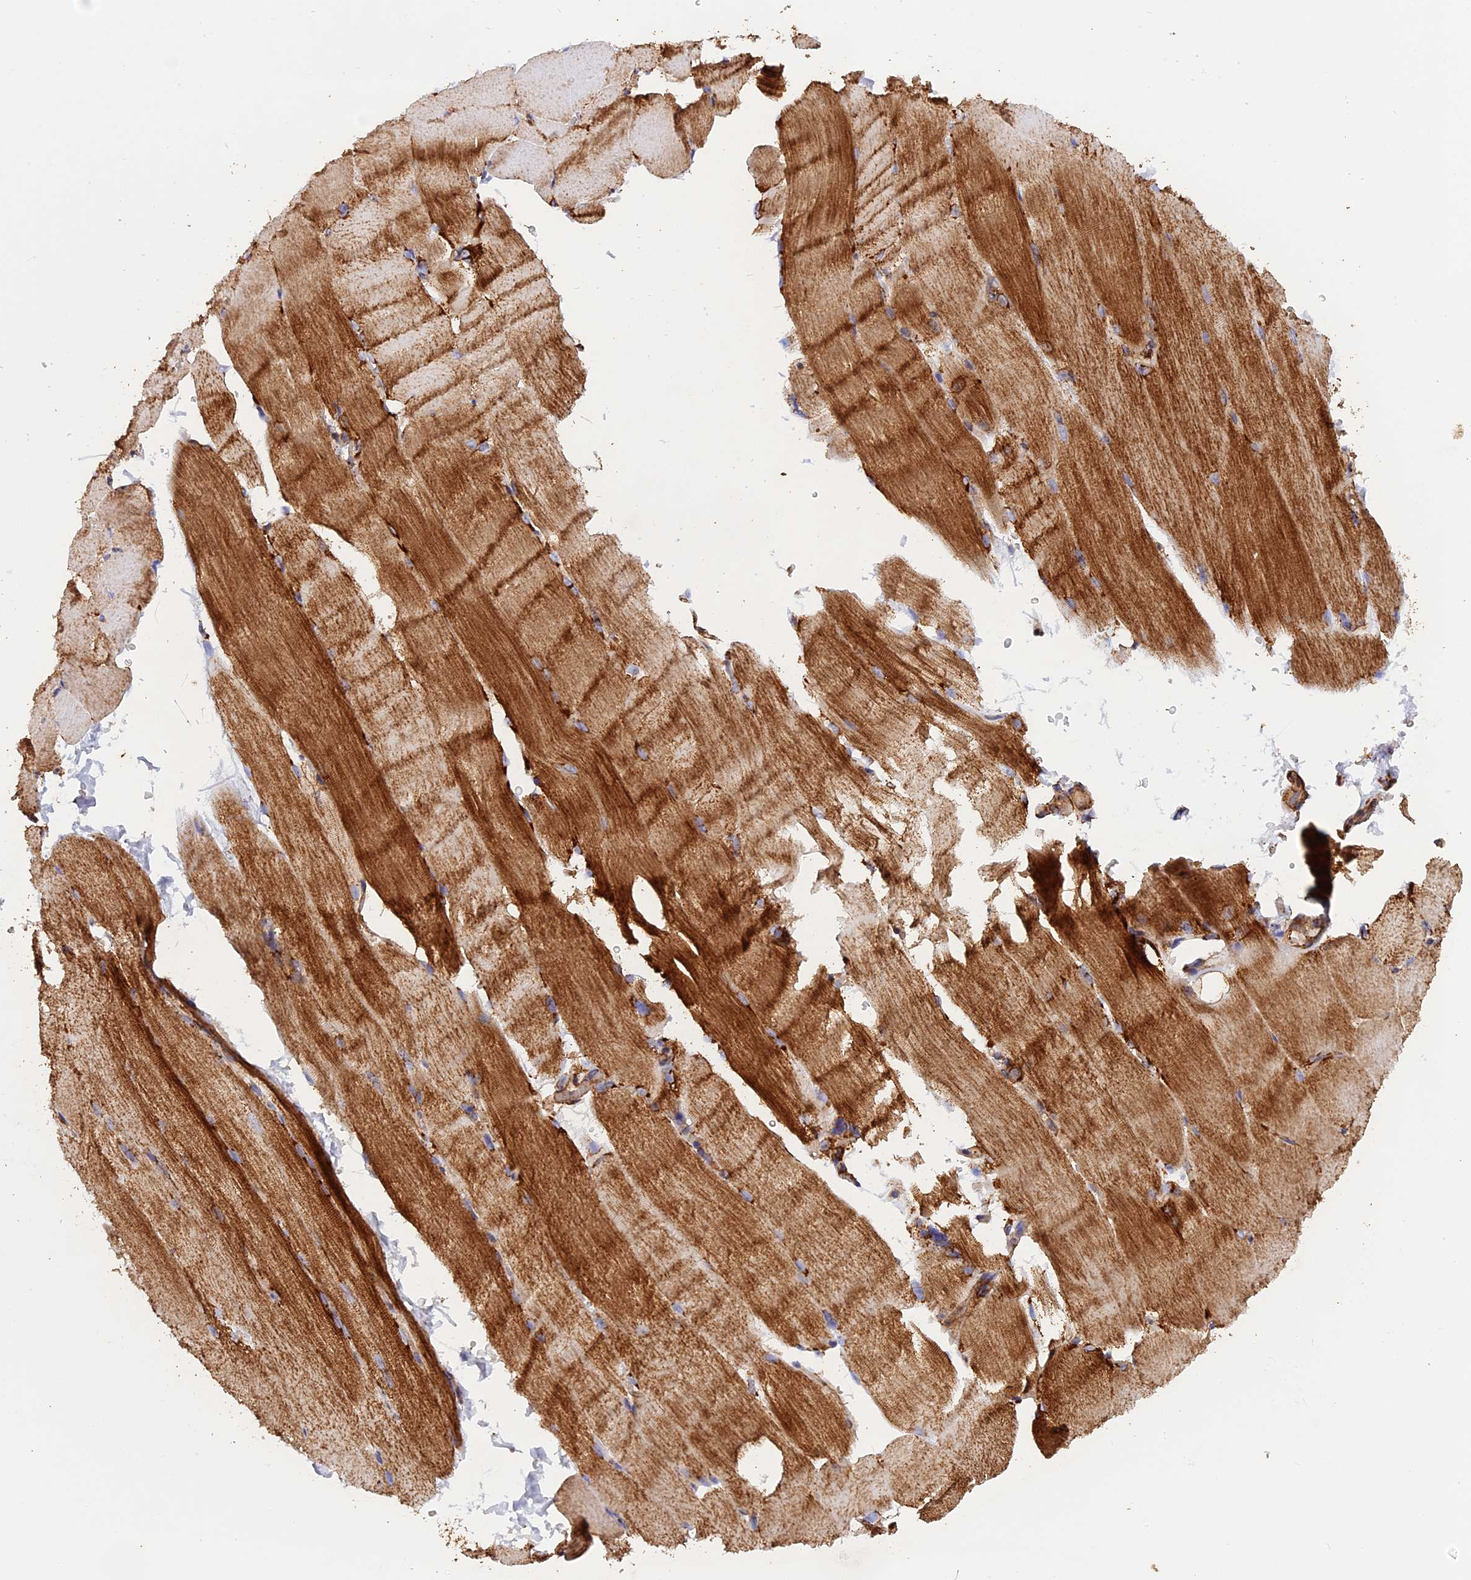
{"staining": {"intensity": "strong", "quantity": "25%-75%", "location": "cytoplasmic/membranous"}, "tissue": "skeletal muscle", "cell_type": "Myocytes", "image_type": "normal", "snomed": [{"axis": "morphology", "description": "Normal tissue, NOS"}, {"axis": "topography", "description": "Skeletal muscle"}, {"axis": "topography", "description": "Parathyroid gland"}], "caption": "A high-resolution micrograph shows IHC staining of unremarkable skeletal muscle, which shows strong cytoplasmic/membranous staining in about 25%-75% of myocytes. Ihc stains the protein in brown and the nuclei are stained blue.", "gene": "UQCRB", "patient": {"sex": "female", "age": 37}}